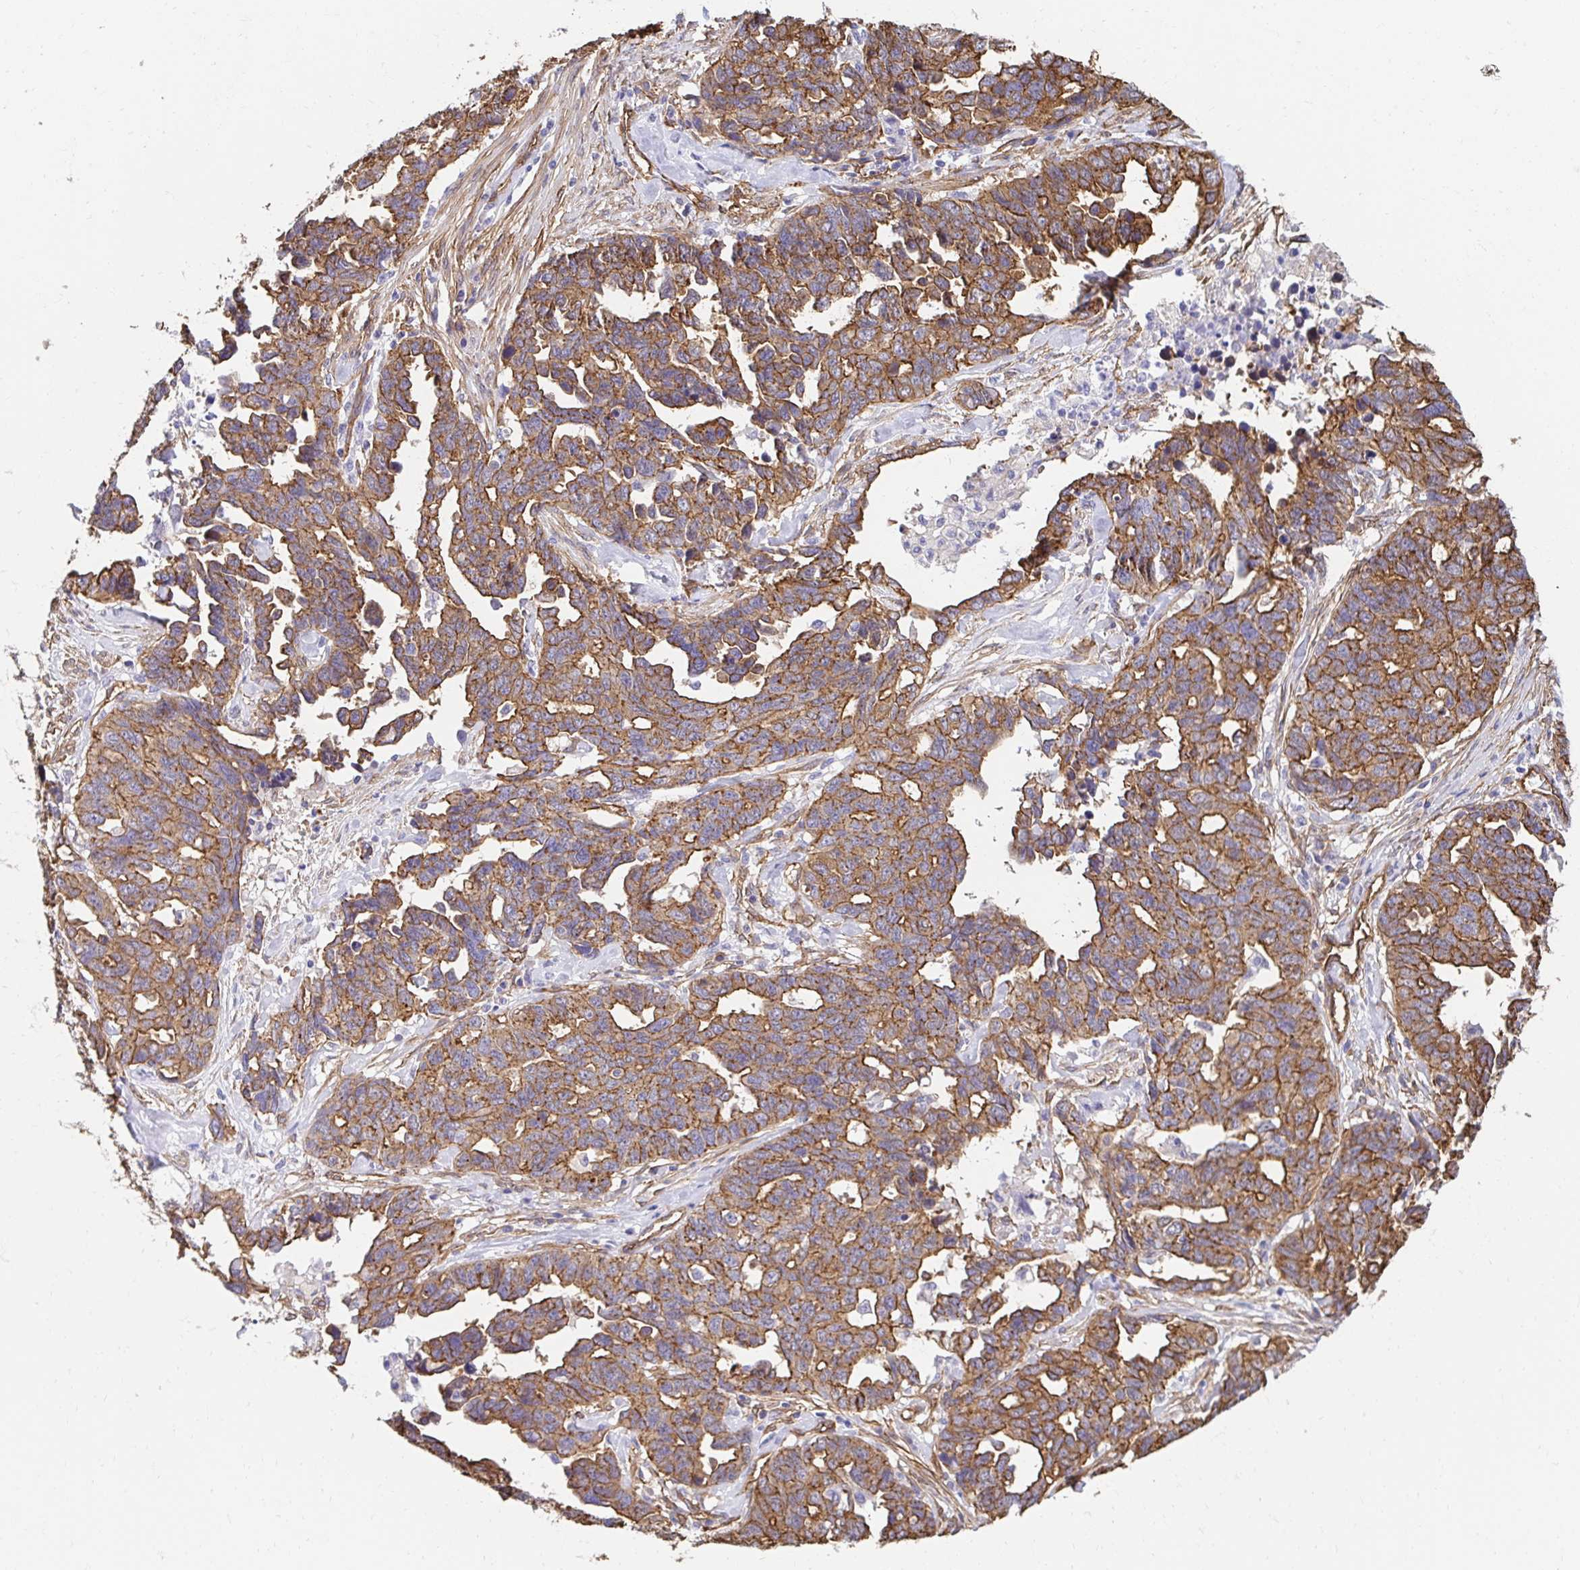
{"staining": {"intensity": "moderate", "quantity": ">75%", "location": "cytoplasmic/membranous"}, "tissue": "ovarian cancer", "cell_type": "Tumor cells", "image_type": "cancer", "snomed": [{"axis": "morphology", "description": "Cystadenocarcinoma, serous, NOS"}, {"axis": "topography", "description": "Ovary"}], "caption": "Human serous cystadenocarcinoma (ovarian) stained for a protein (brown) exhibits moderate cytoplasmic/membranous positive positivity in approximately >75% of tumor cells.", "gene": "CTTN", "patient": {"sex": "female", "age": 69}}